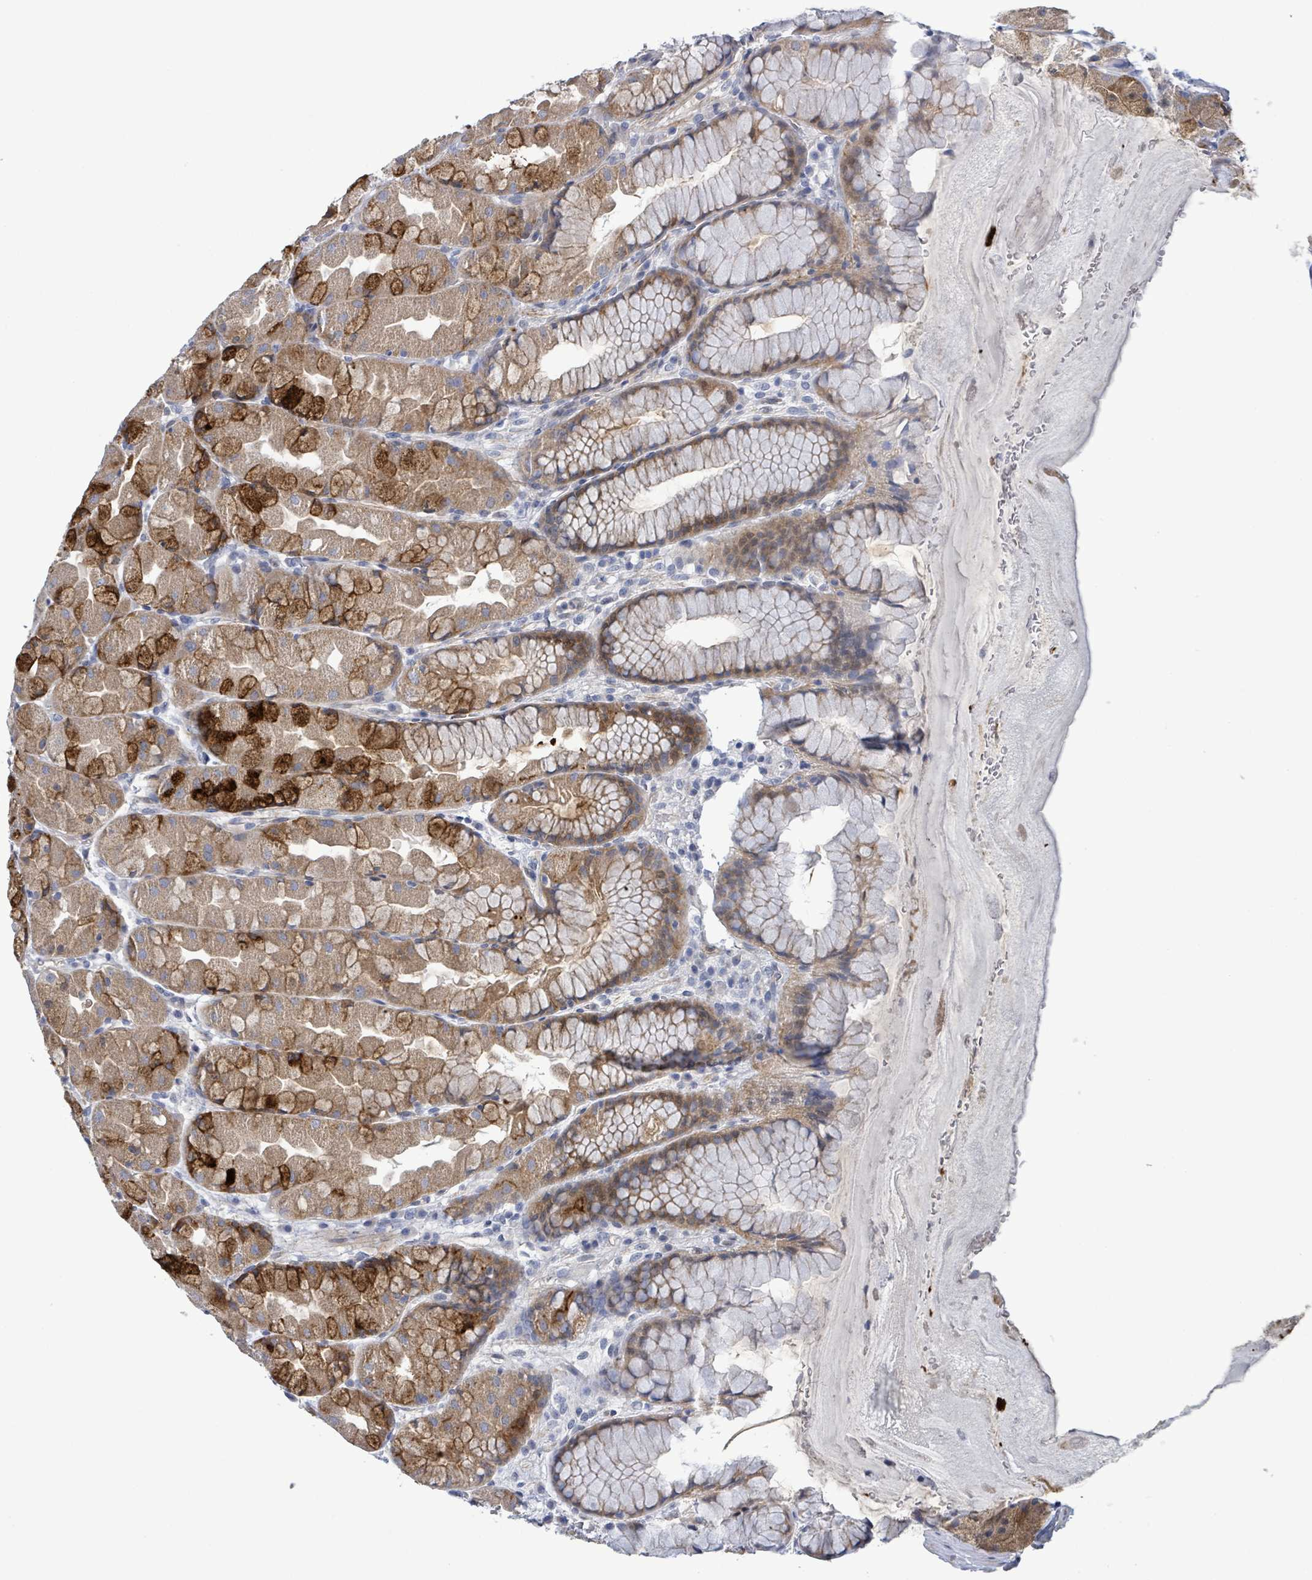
{"staining": {"intensity": "moderate", "quantity": ">75%", "location": "cytoplasmic/membranous"}, "tissue": "stomach", "cell_type": "Glandular cells", "image_type": "normal", "snomed": [{"axis": "morphology", "description": "Normal tissue, NOS"}, {"axis": "topography", "description": "Stomach"}], "caption": "Immunohistochemical staining of normal stomach shows medium levels of moderate cytoplasmic/membranous staining in about >75% of glandular cells.", "gene": "C9orf152", "patient": {"sex": "male", "age": 57}}